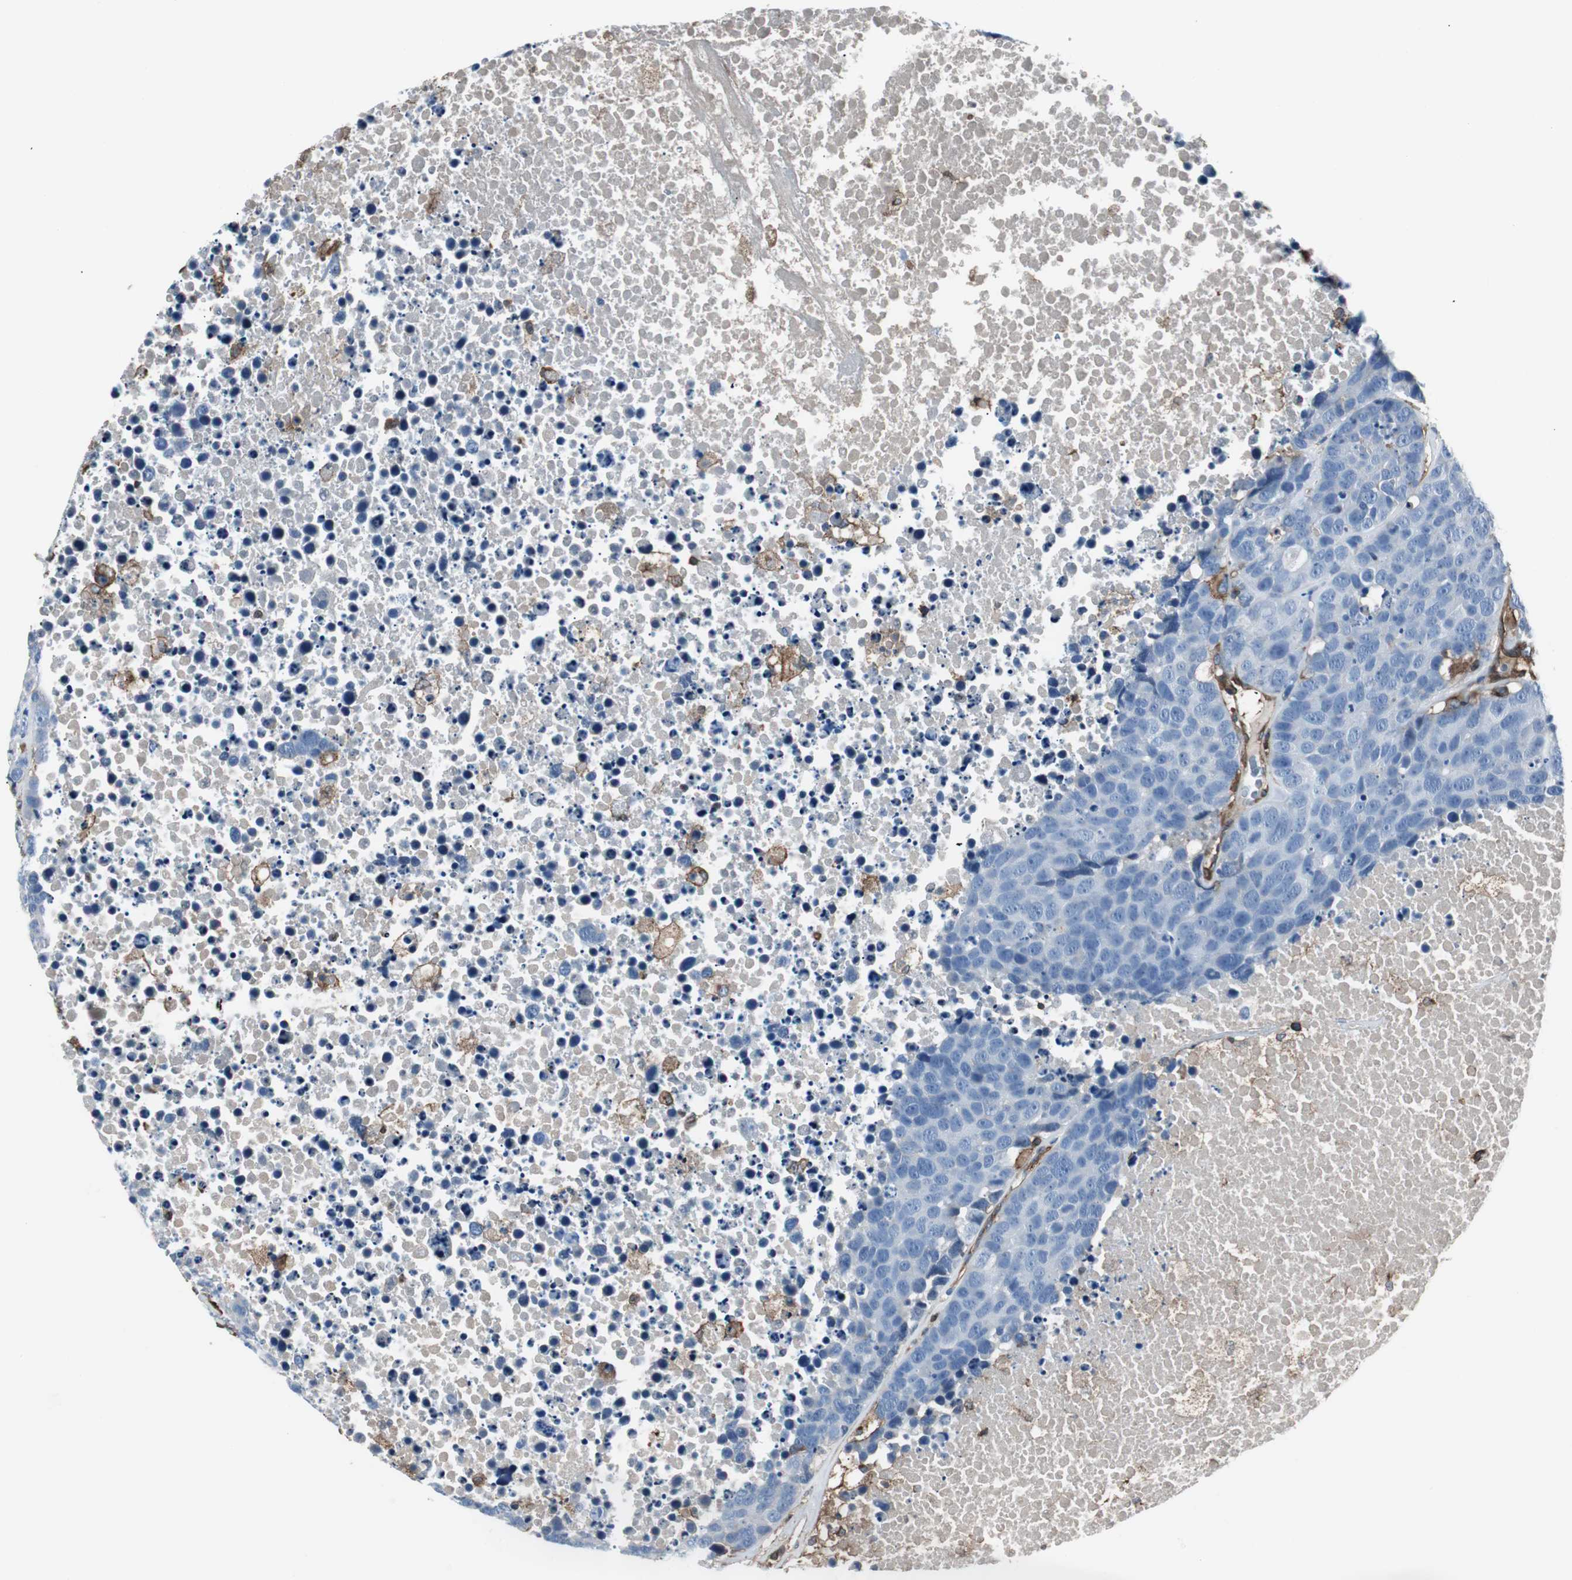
{"staining": {"intensity": "negative", "quantity": "none", "location": "none"}, "tissue": "carcinoid", "cell_type": "Tumor cells", "image_type": "cancer", "snomed": [{"axis": "morphology", "description": "Carcinoid, malignant, NOS"}, {"axis": "topography", "description": "Lung"}], "caption": "There is no significant positivity in tumor cells of carcinoid (malignant). Brightfield microscopy of immunohistochemistry (IHC) stained with DAB (brown) and hematoxylin (blue), captured at high magnification.", "gene": "B2M", "patient": {"sex": "male", "age": 60}}